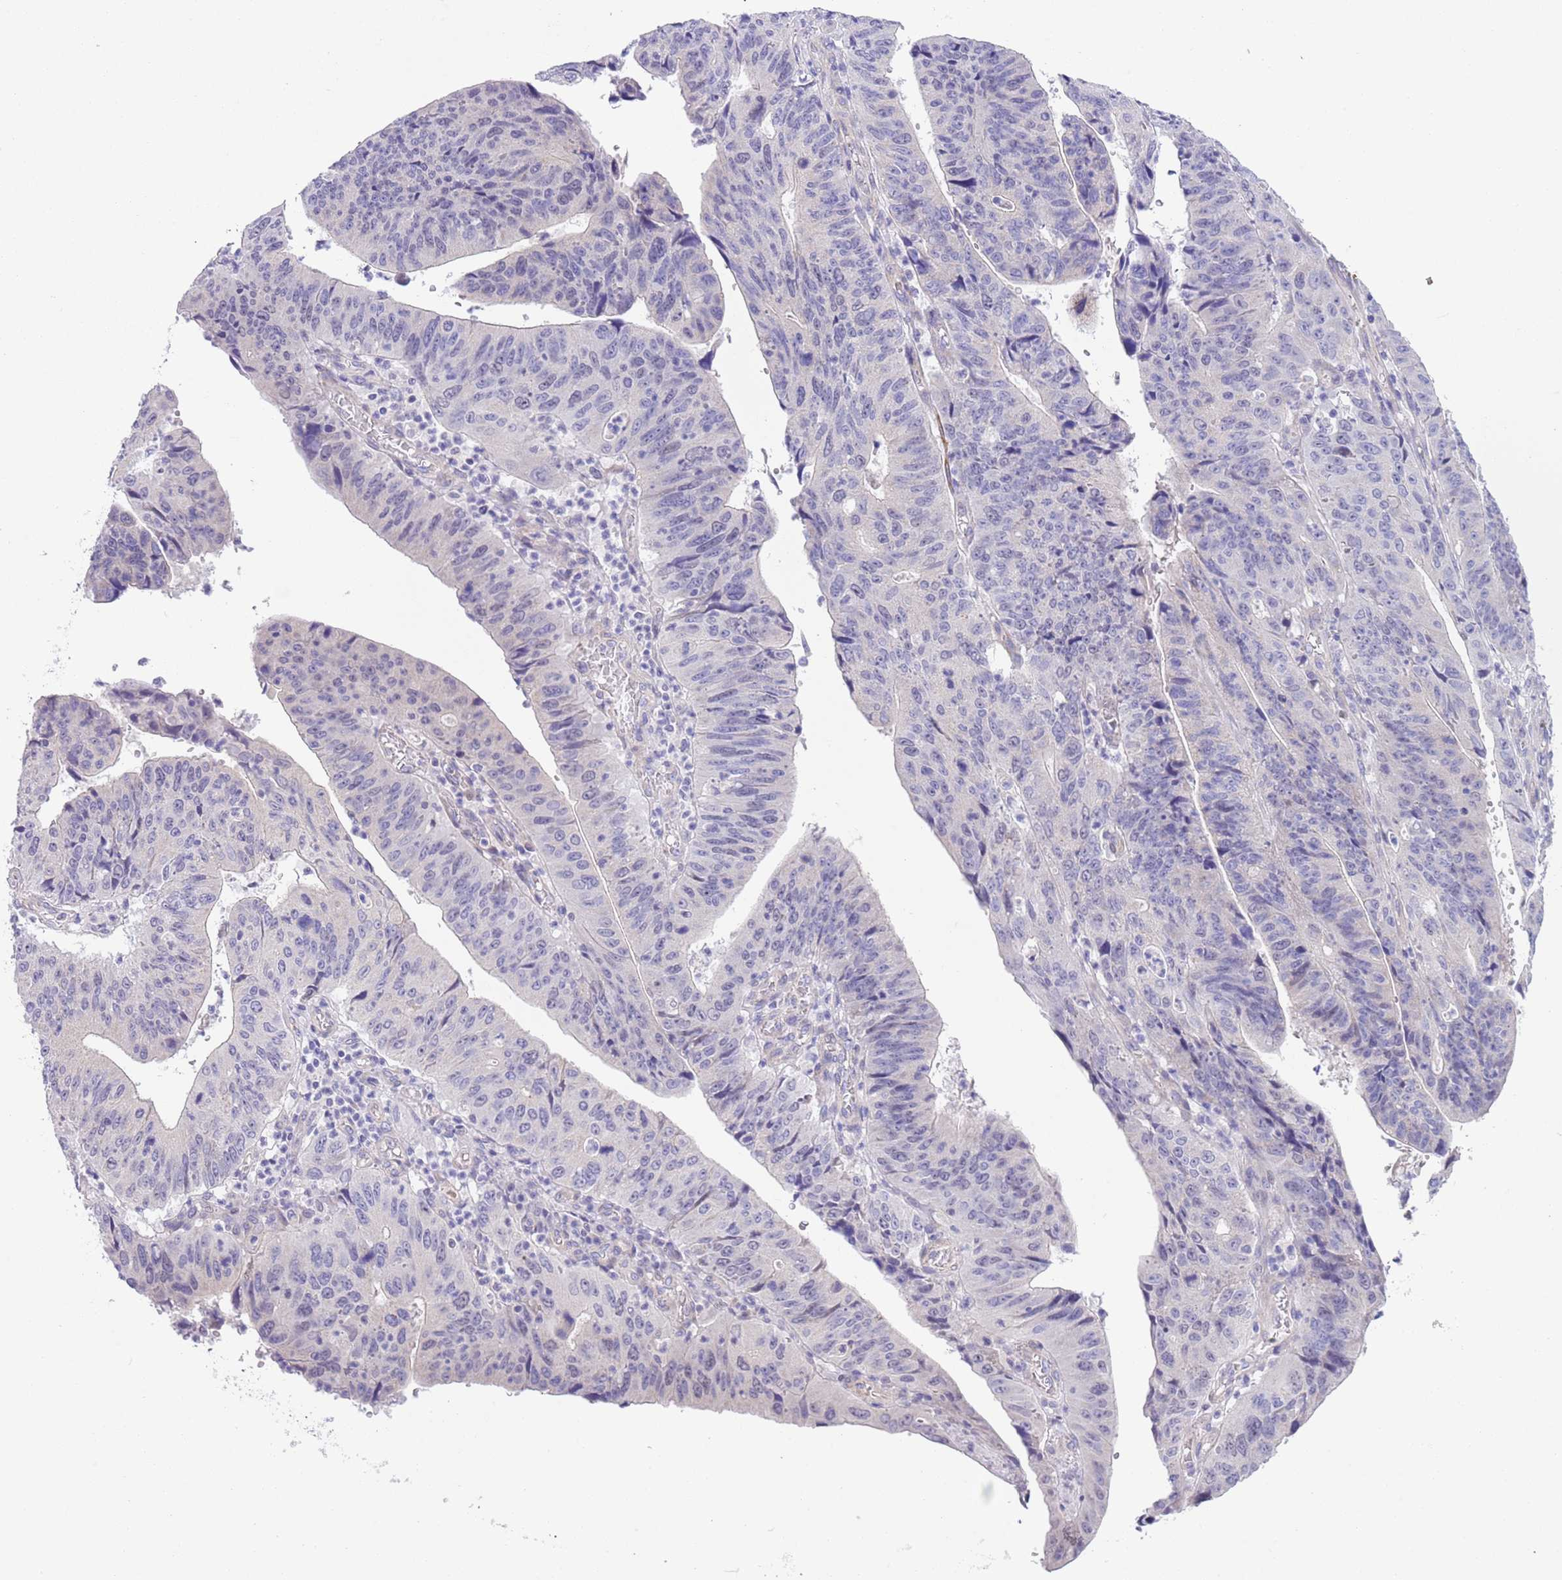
{"staining": {"intensity": "negative", "quantity": "none", "location": "none"}, "tissue": "stomach cancer", "cell_type": "Tumor cells", "image_type": "cancer", "snomed": [{"axis": "morphology", "description": "Adenocarcinoma, NOS"}, {"axis": "topography", "description": "Stomach"}], "caption": "Stomach cancer (adenocarcinoma) stained for a protein using IHC reveals no staining tumor cells.", "gene": "NET1", "patient": {"sex": "male", "age": 59}}